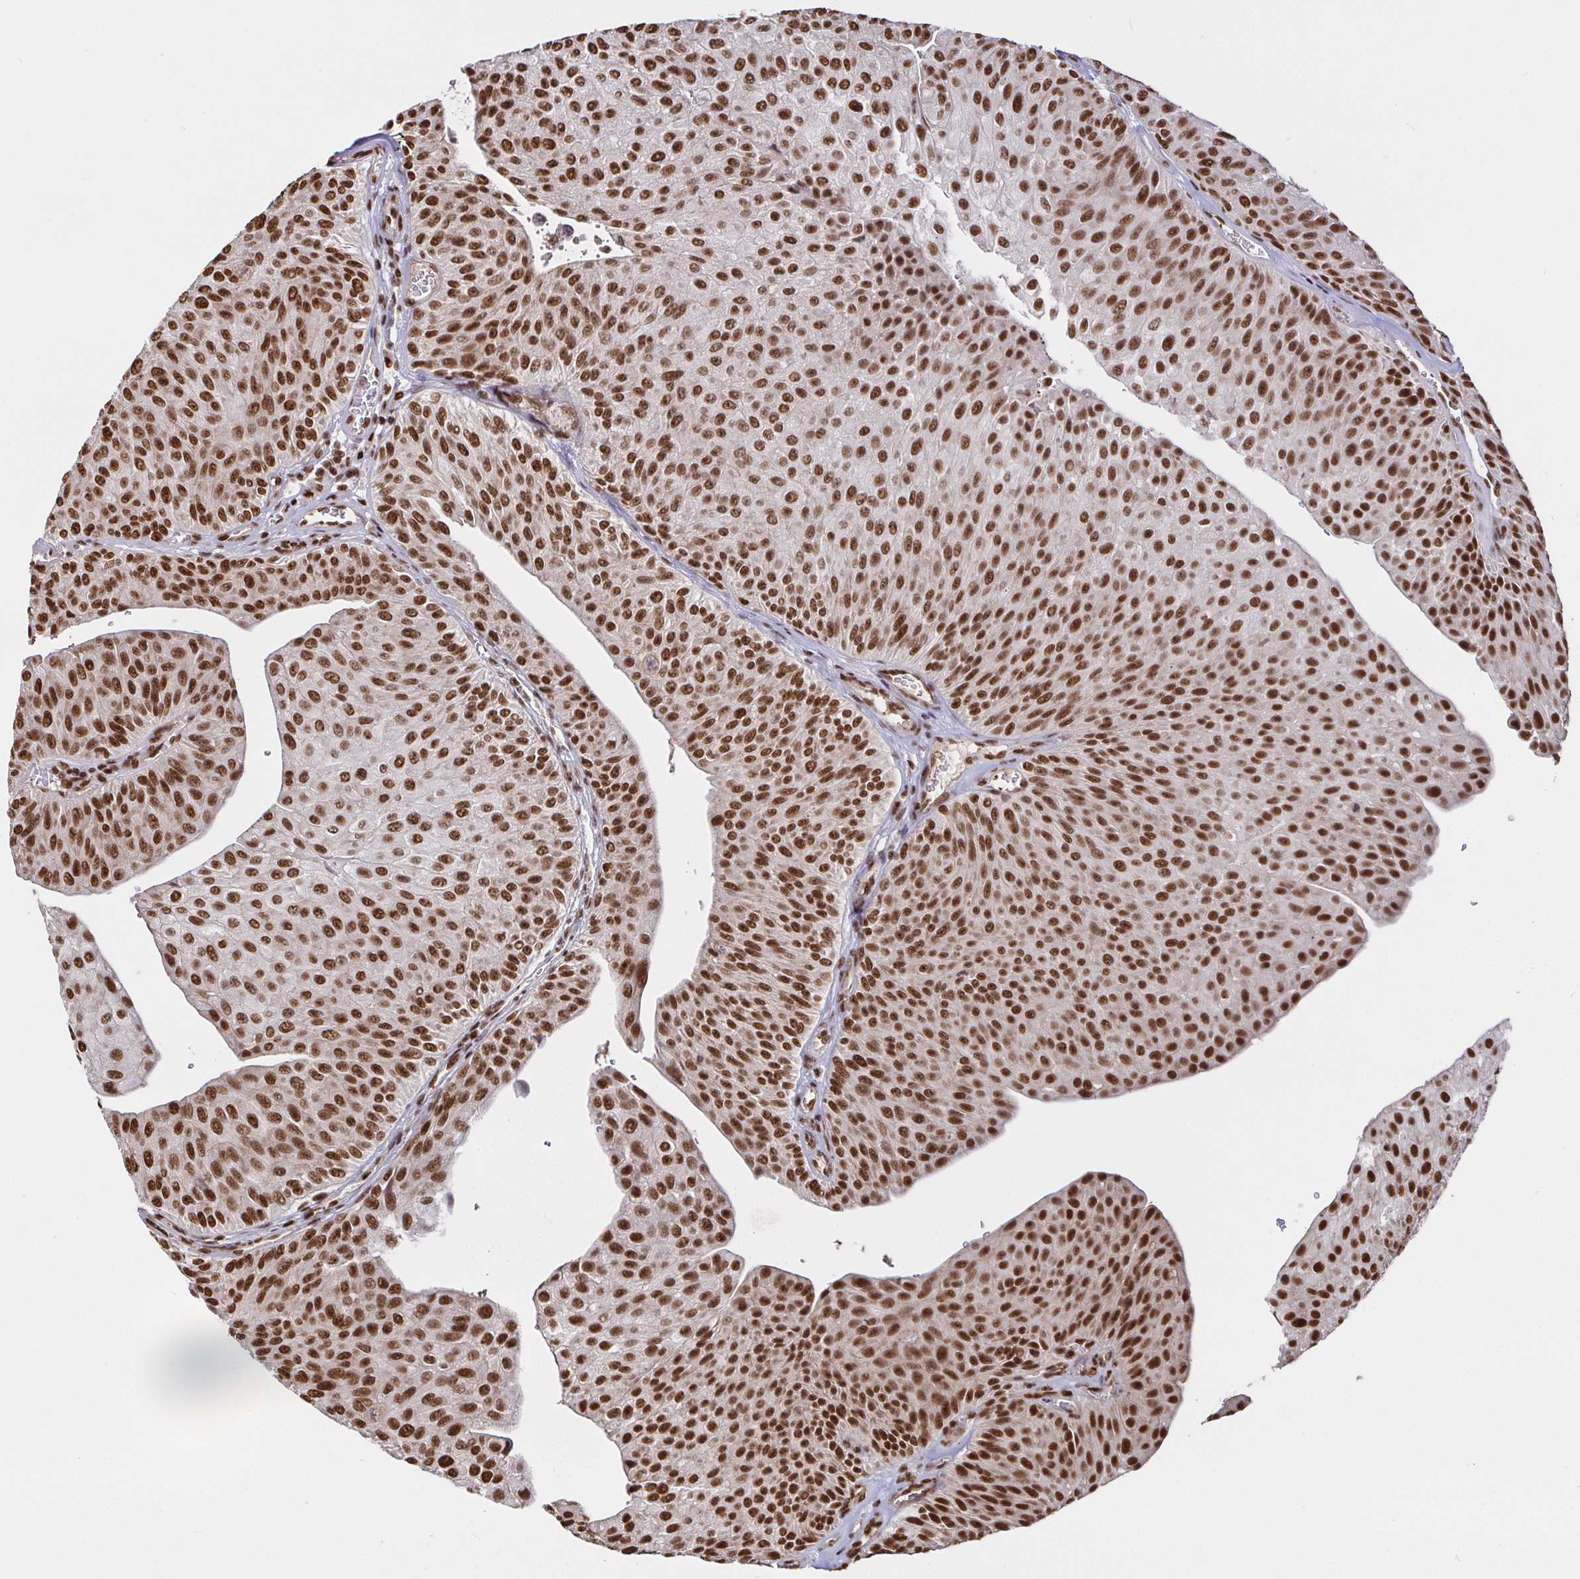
{"staining": {"intensity": "strong", "quantity": ">75%", "location": "nuclear"}, "tissue": "urothelial cancer", "cell_type": "Tumor cells", "image_type": "cancer", "snomed": [{"axis": "morphology", "description": "Urothelial carcinoma, NOS"}, {"axis": "topography", "description": "Urinary bladder"}], "caption": "Transitional cell carcinoma stained with IHC shows strong nuclear staining in about >75% of tumor cells.", "gene": "SP3", "patient": {"sex": "male", "age": 67}}